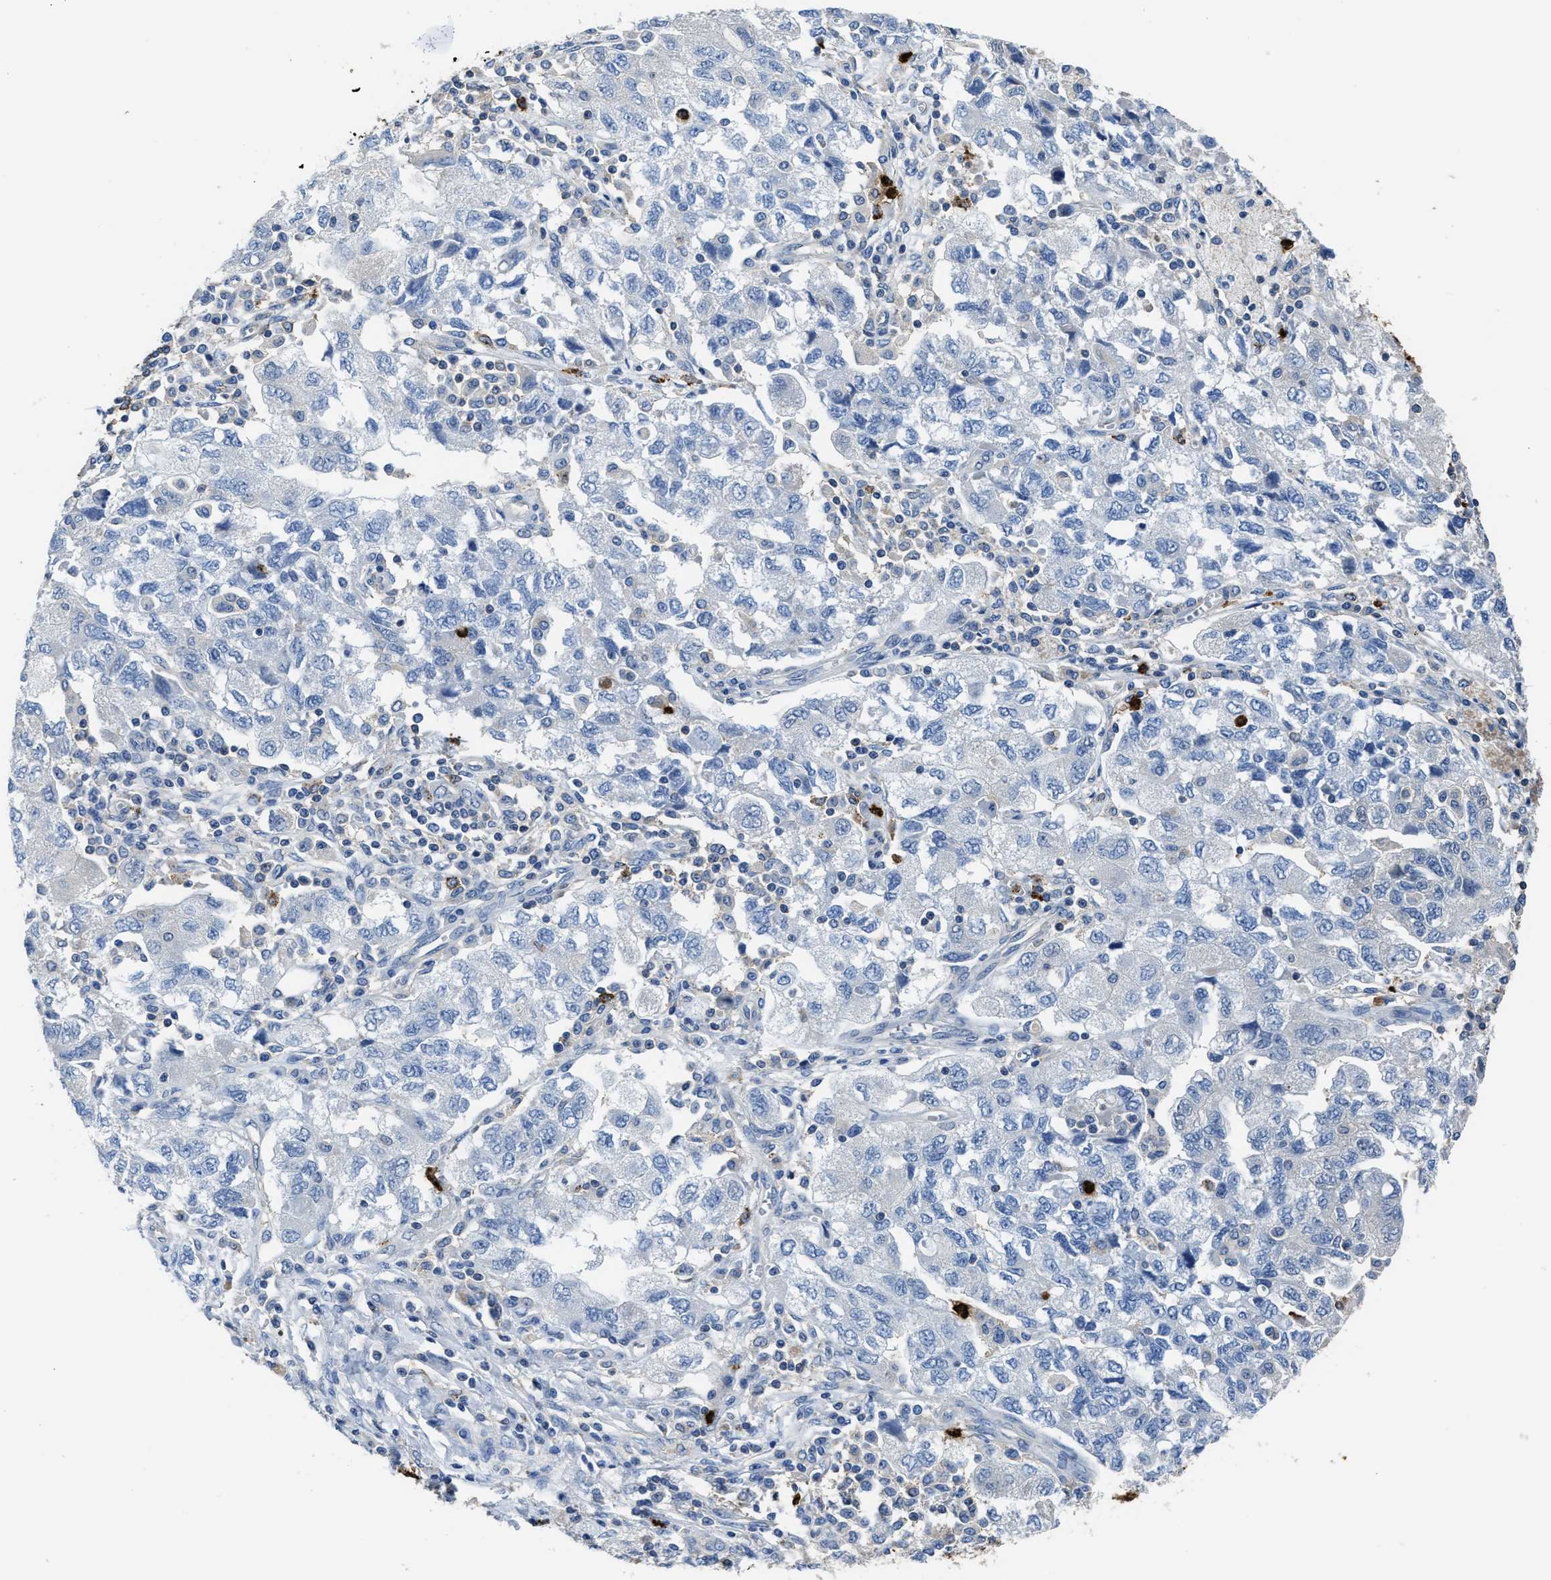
{"staining": {"intensity": "negative", "quantity": "none", "location": "none"}, "tissue": "ovarian cancer", "cell_type": "Tumor cells", "image_type": "cancer", "snomed": [{"axis": "morphology", "description": "Carcinoma, NOS"}, {"axis": "morphology", "description": "Cystadenocarcinoma, serous, NOS"}, {"axis": "topography", "description": "Ovary"}], "caption": "The photomicrograph reveals no significant expression in tumor cells of ovarian cancer.", "gene": "TRAF6", "patient": {"sex": "female", "age": 69}}